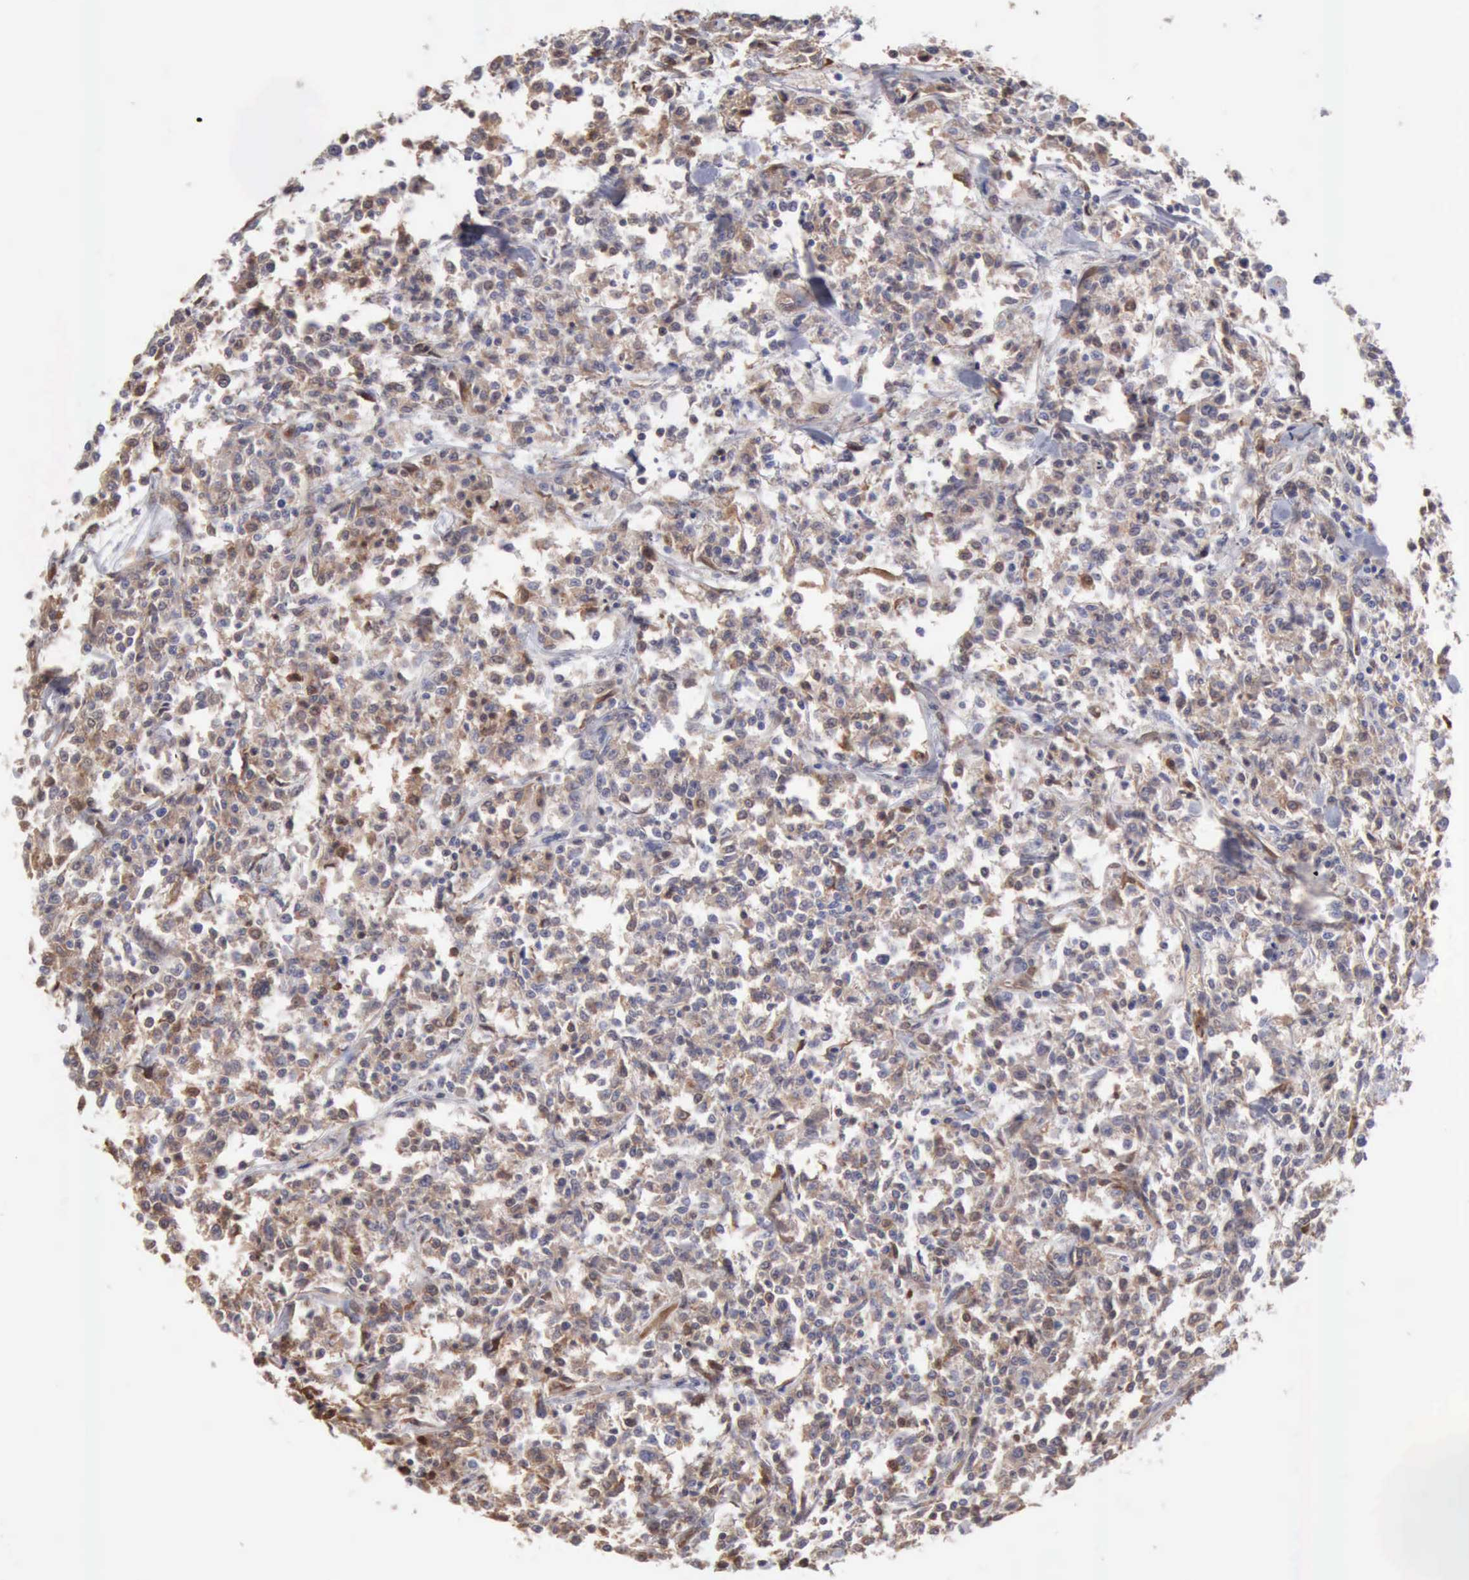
{"staining": {"intensity": "weak", "quantity": "25%-75%", "location": "cytoplasmic/membranous,nuclear"}, "tissue": "lymphoma", "cell_type": "Tumor cells", "image_type": "cancer", "snomed": [{"axis": "morphology", "description": "Malignant lymphoma, non-Hodgkin's type, Low grade"}, {"axis": "topography", "description": "Small intestine"}], "caption": "Human low-grade malignant lymphoma, non-Hodgkin's type stained with a protein marker displays weak staining in tumor cells.", "gene": "APOL2", "patient": {"sex": "female", "age": 59}}